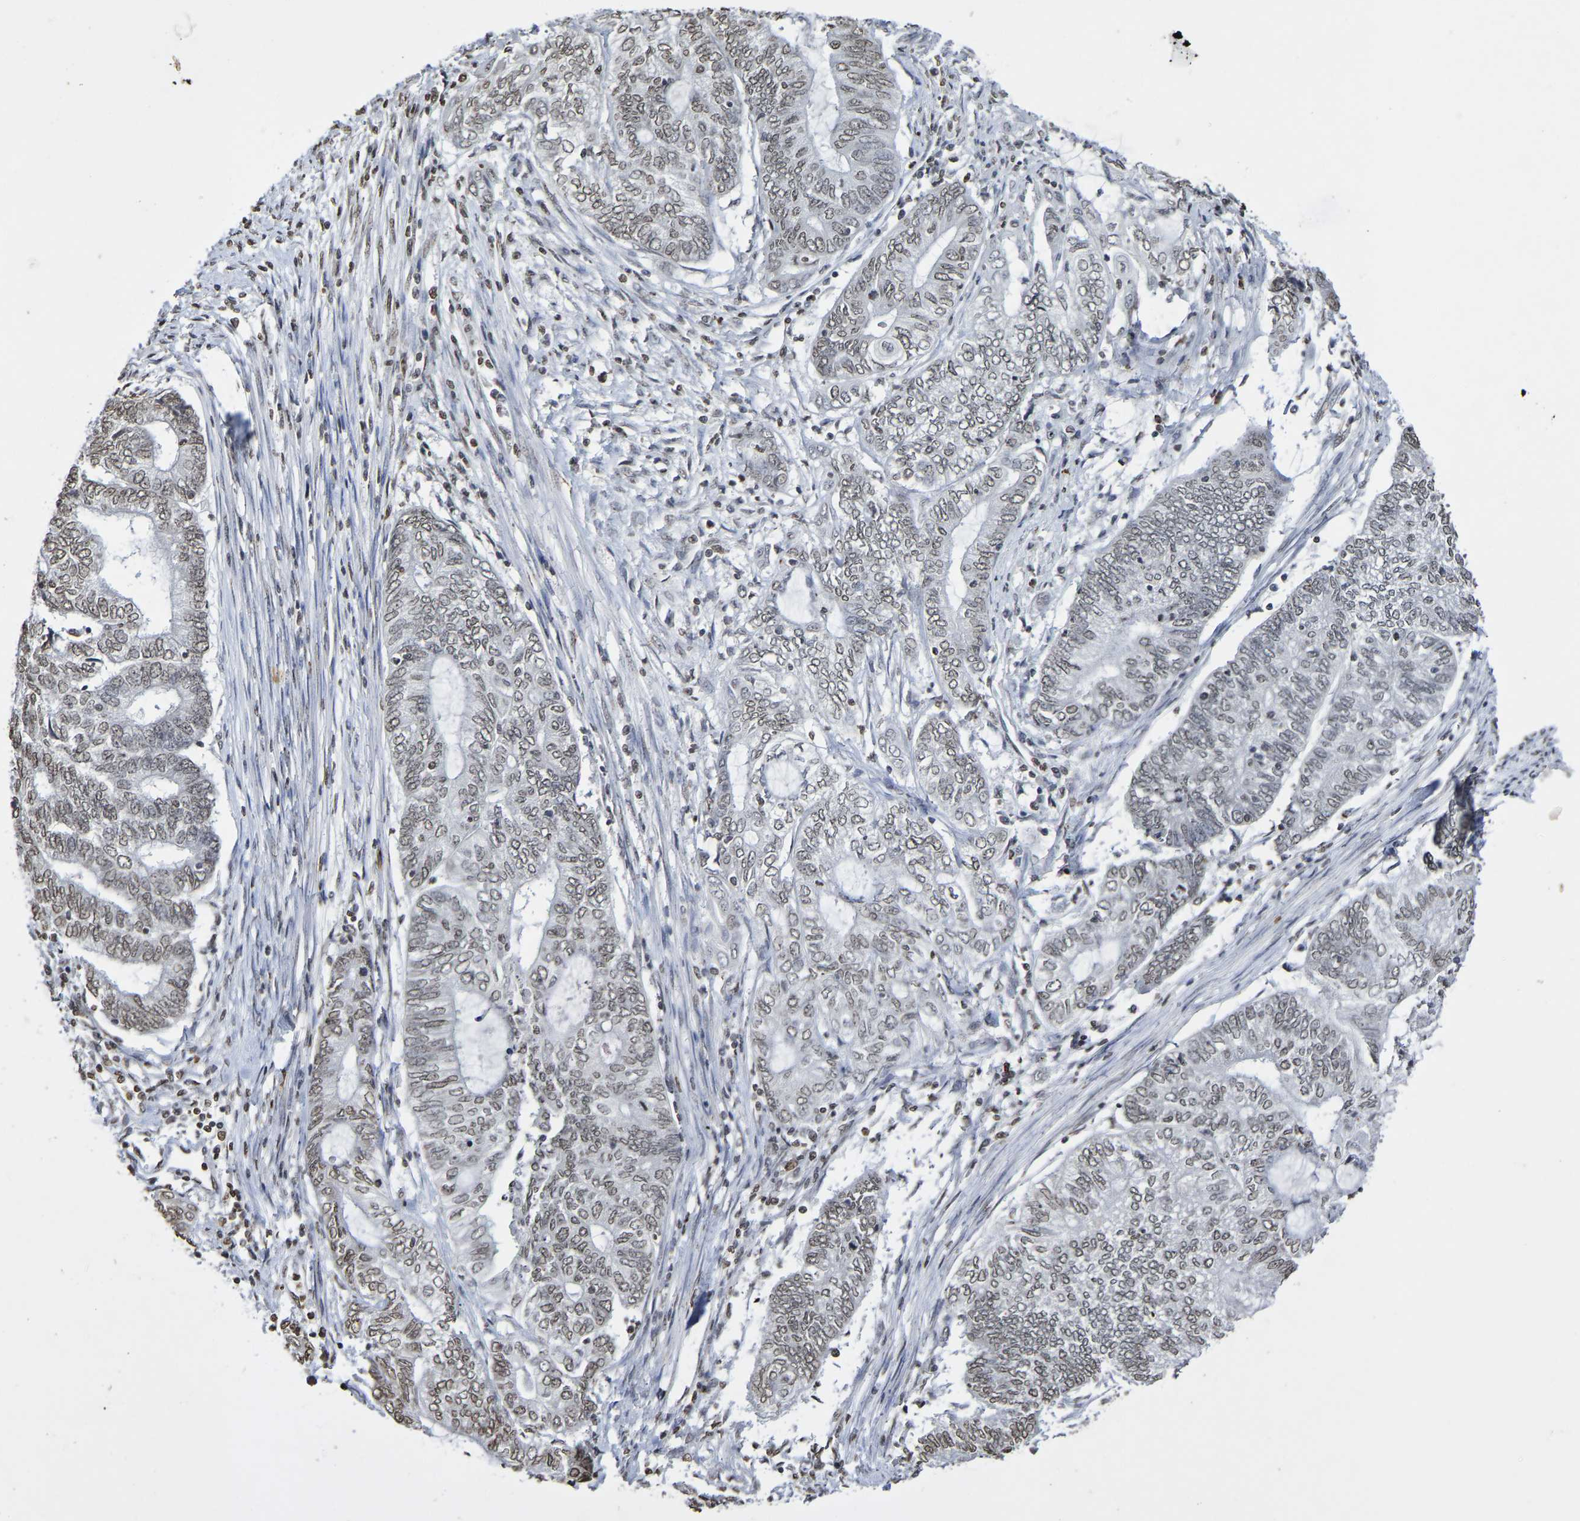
{"staining": {"intensity": "weak", "quantity": ">75%", "location": "nuclear"}, "tissue": "endometrial cancer", "cell_type": "Tumor cells", "image_type": "cancer", "snomed": [{"axis": "morphology", "description": "Adenocarcinoma, NOS"}, {"axis": "topography", "description": "Uterus"}, {"axis": "topography", "description": "Endometrium"}], "caption": "IHC (DAB) staining of human adenocarcinoma (endometrial) shows weak nuclear protein staining in about >75% of tumor cells. (DAB IHC with brightfield microscopy, high magnification).", "gene": "ATF4", "patient": {"sex": "female", "age": 70}}